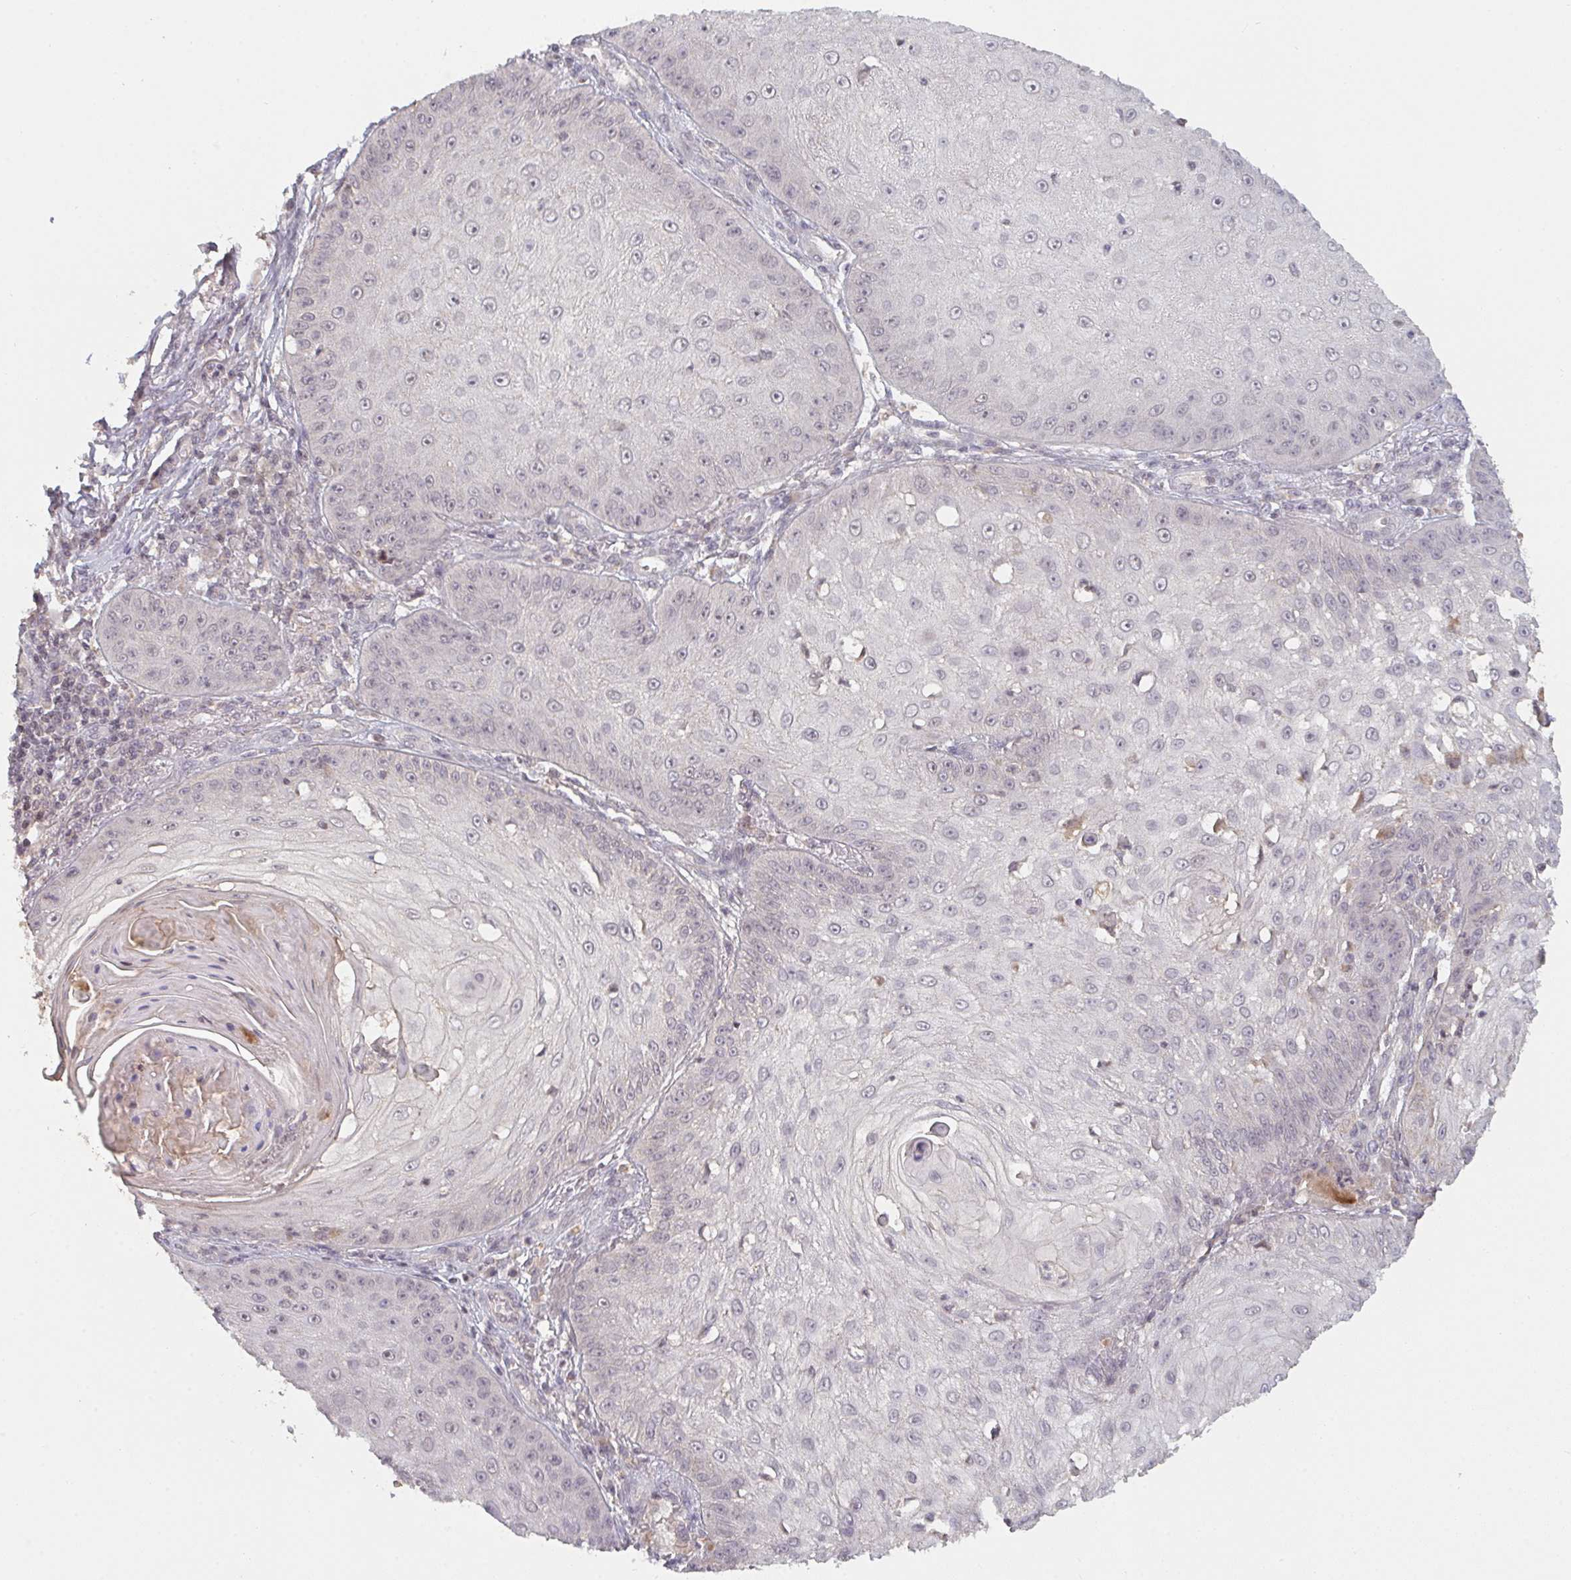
{"staining": {"intensity": "weak", "quantity": "<25%", "location": "nuclear"}, "tissue": "skin cancer", "cell_type": "Tumor cells", "image_type": "cancer", "snomed": [{"axis": "morphology", "description": "Squamous cell carcinoma, NOS"}, {"axis": "topography", "description": "Skin"}], "caption": "There is no significant expression in tumor cells of skin squamous cell carcinoma.", "gene": "DCST1", "patient": {"sex": "male", "age": 70}}